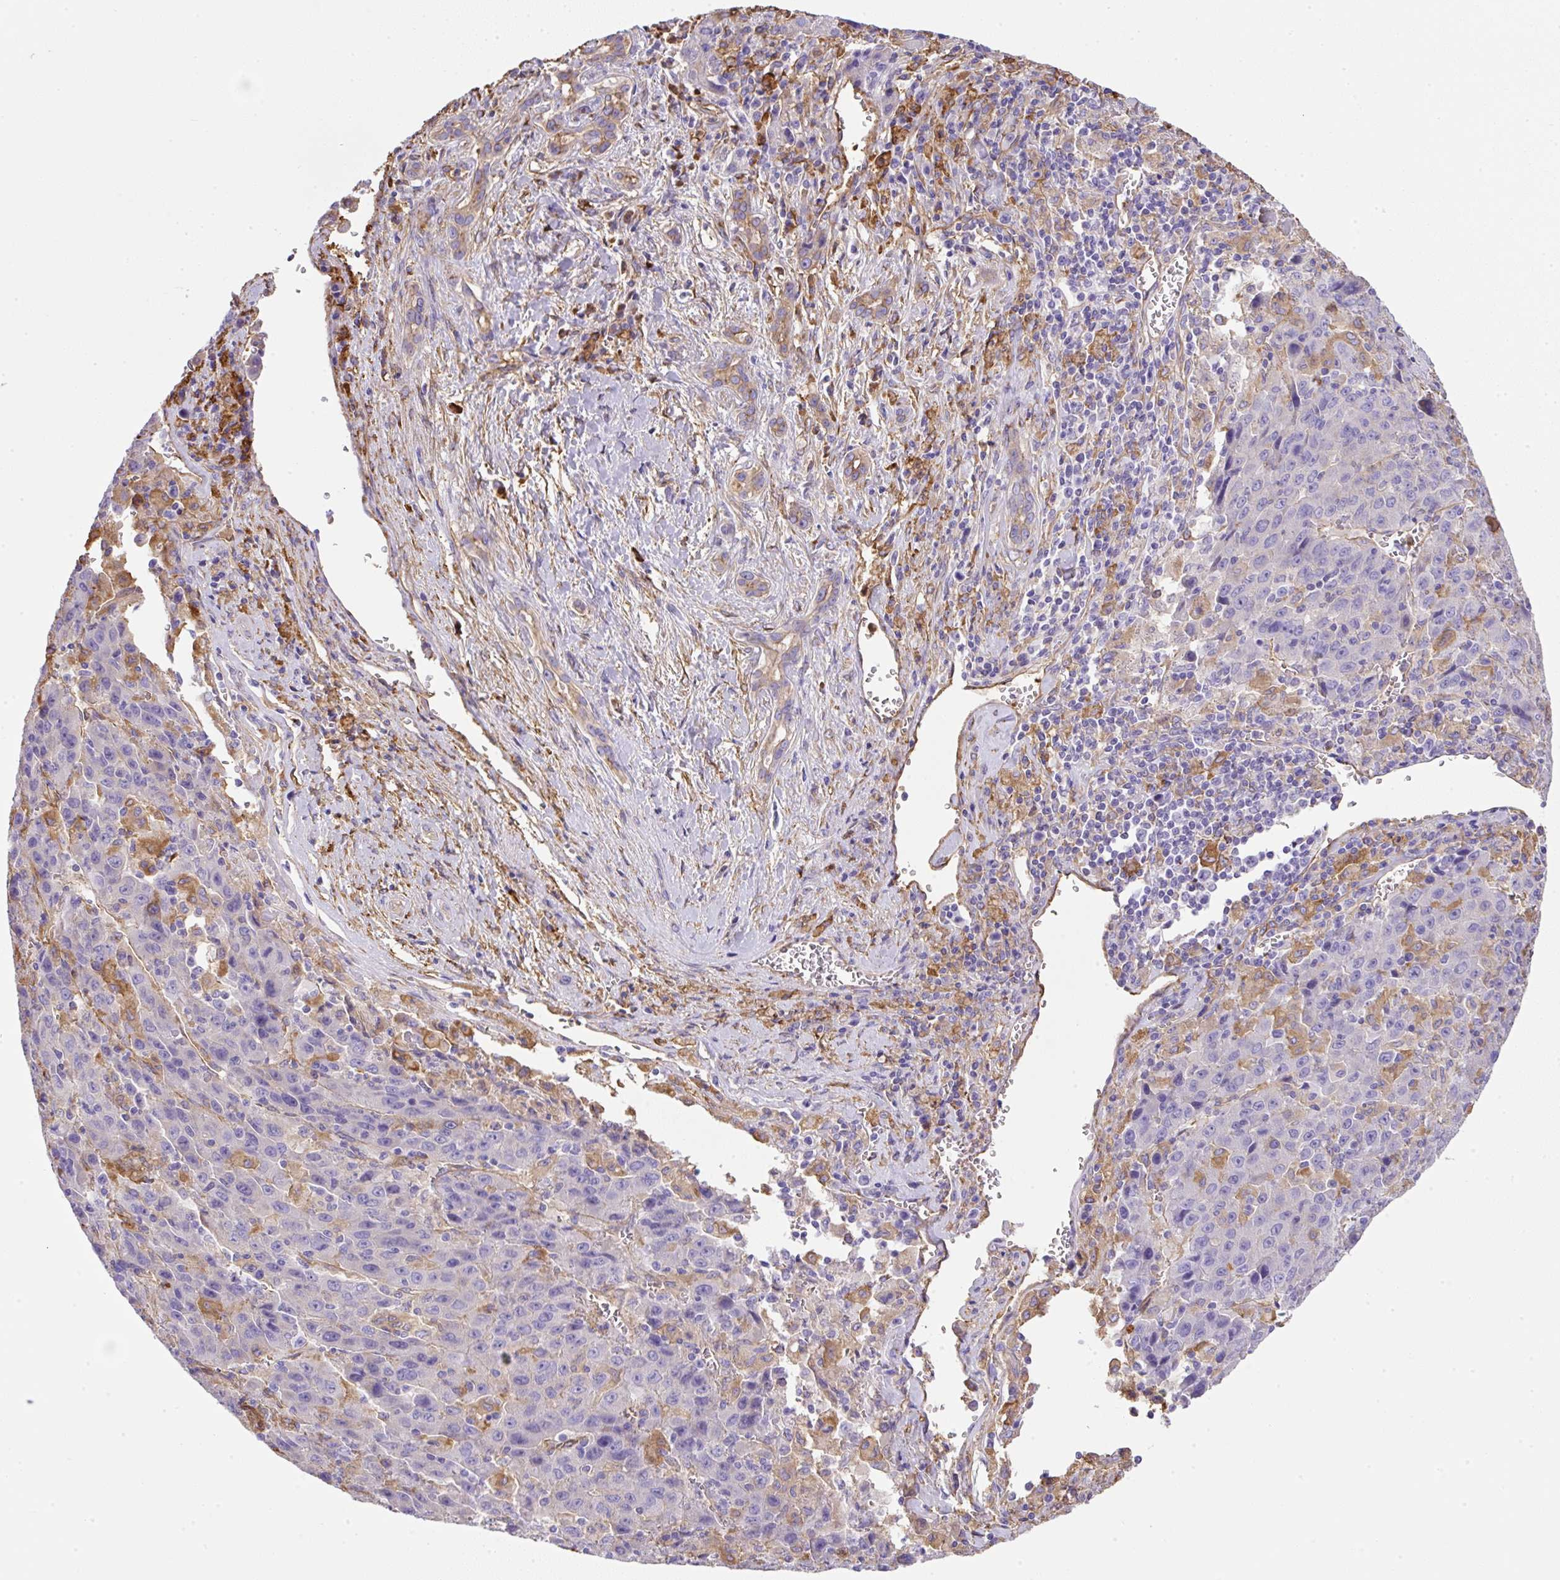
{"staining": {"intensity": "negative", "quantity": "none", "location": "none"}, "tissue": "liver cancer", "cell_type": "Tumor cells", "image_type": "cancer", "snomed": [{"axis": "morphology", "description": "Carcinoma, Hepatocellular, NOS"}, {"axis": "topography", "description": "Liver"}], "caption": "A micrograph of liver cancer stained for a protein displays no brown staining in tumor cells.", "gene": "MAGEB5", "patient": {"sex": "female", "age": 53}}